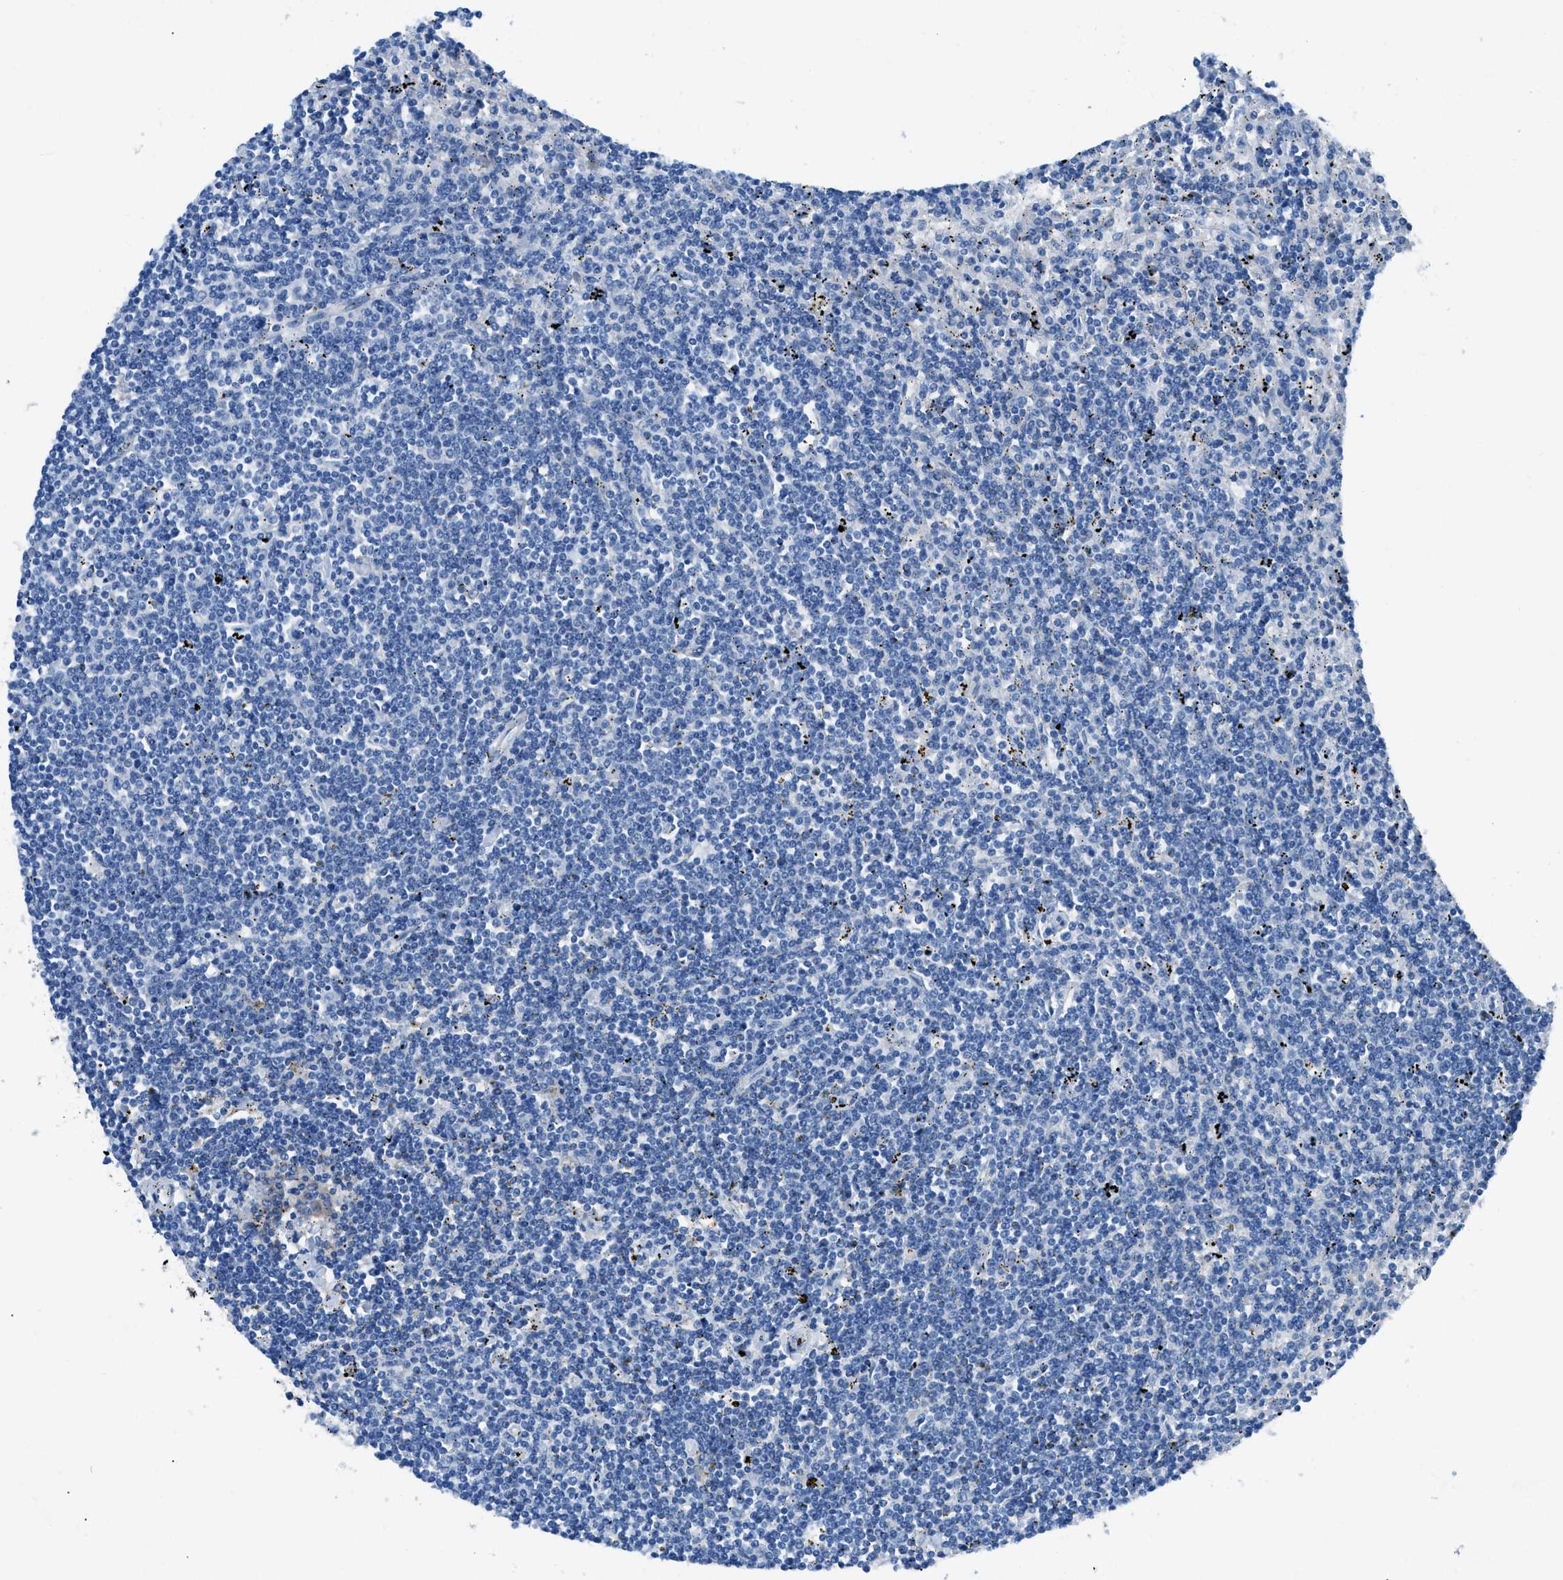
{"staining": {"intensity": "negative", "quantity": "none", "location": "none"}, "tissue": "lymphoma", "cell_type": "Tumor cells", "image_type": "cancer", "snomed": [{"axis": "morphology", "description": "Malignant lymphoma, non-Hodgkin's type, Low grade"}, {"axis": "topography", "description": "Spleen"}], "caption": "IHC of lymphoma exhibits no staining in tumor cells.", "gene": "C5AR2", "patient": {"sex": "male", "age": 76}}